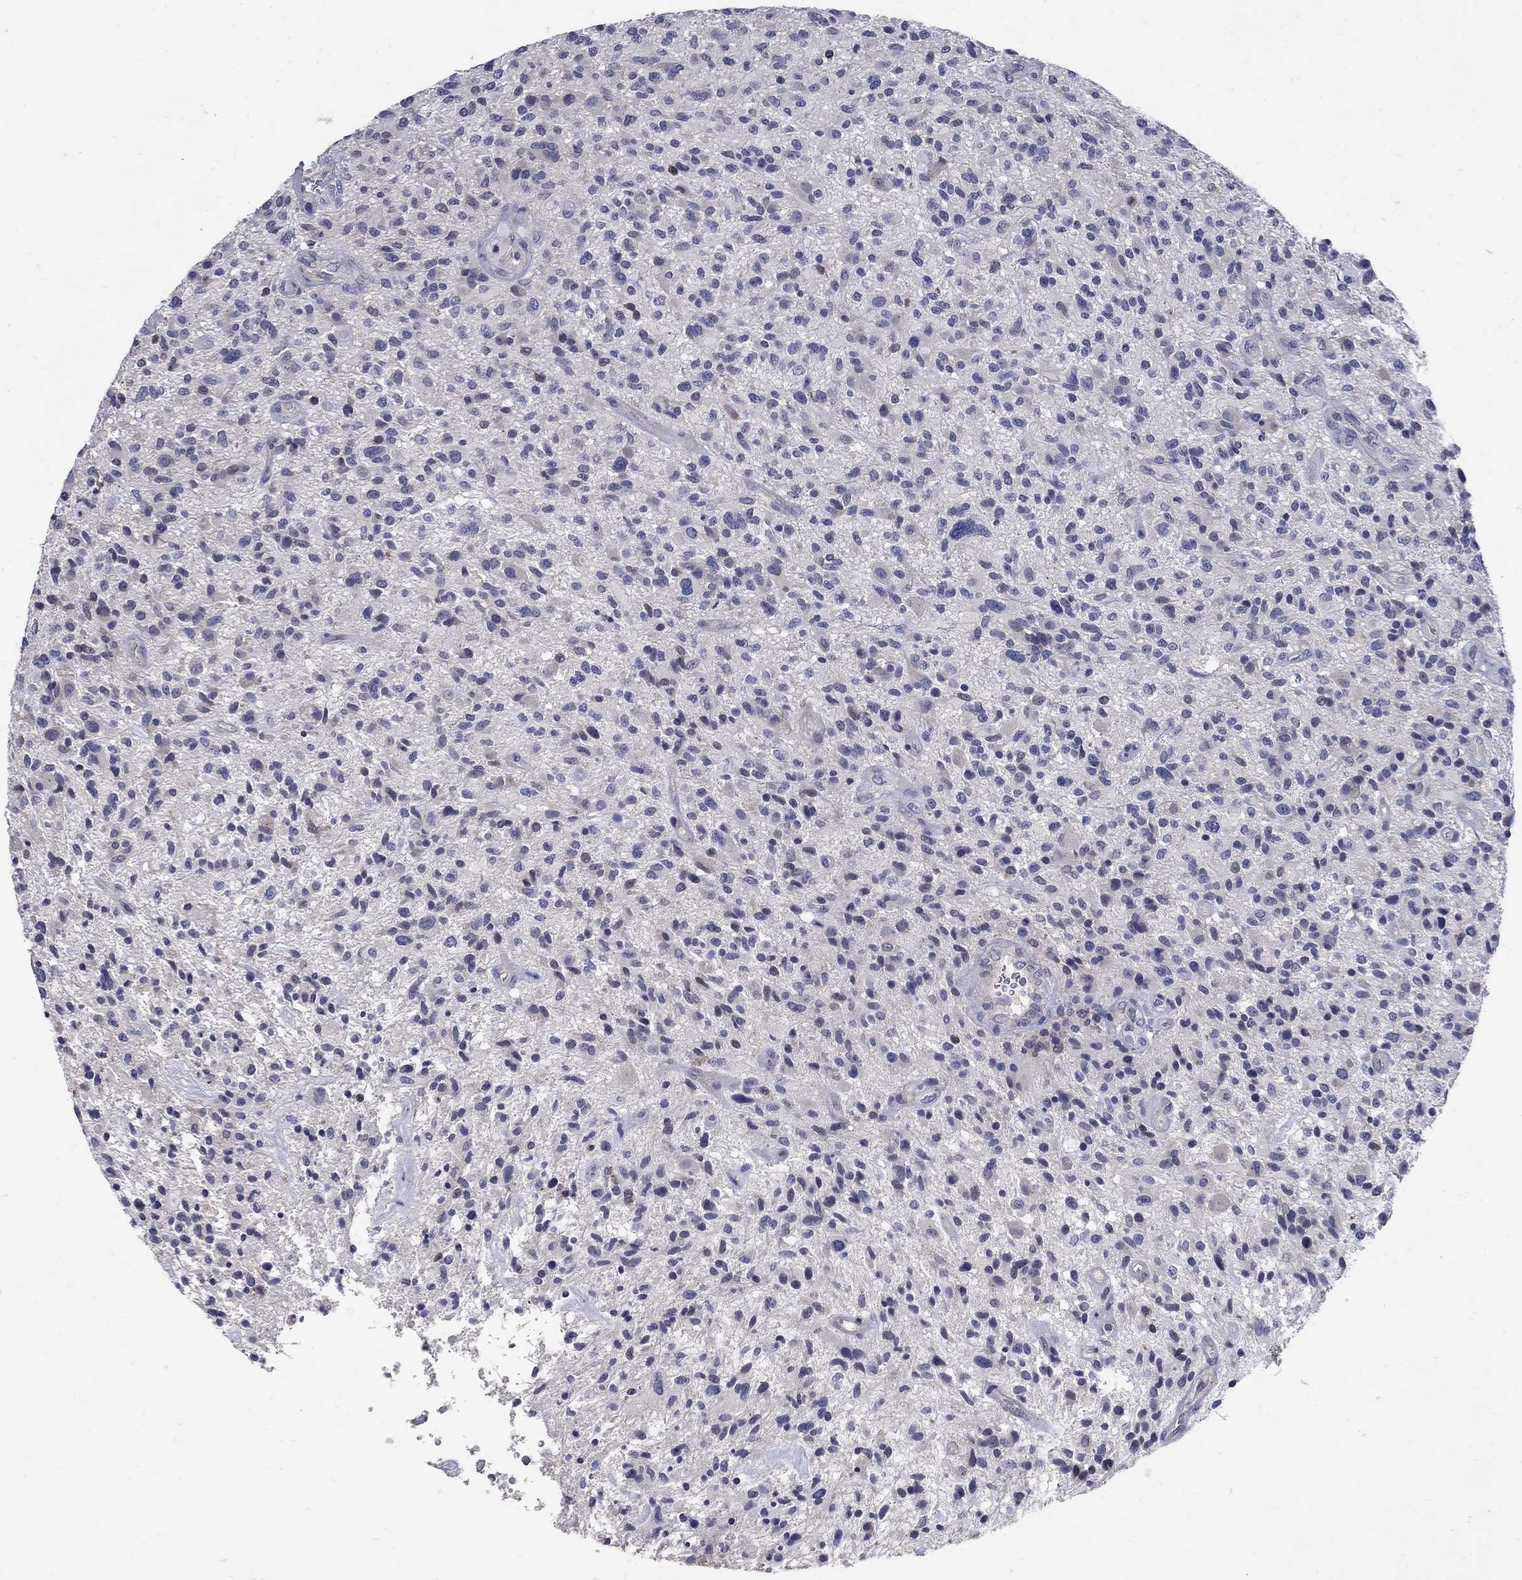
{"staining": {"intensity": "negative", "quantity": "none", "location": "none"}, "tissue": "glioma", "cell_type": "Tumor cells", "image_type": "cancer", "snomed": [{"axis": "morphology", "description": "Glioma, malignant, High grade"}, {"axis": "topography", "description": "Brain"}], "caption": "Malignant glioma (high-grade) was stained to show a protein in brown. There is no significant staining in tumor cells. (DAB immunohistochemistry, high magnification).", "gene": "CETN1", "patient": {"sex": "male", "age": 47}}